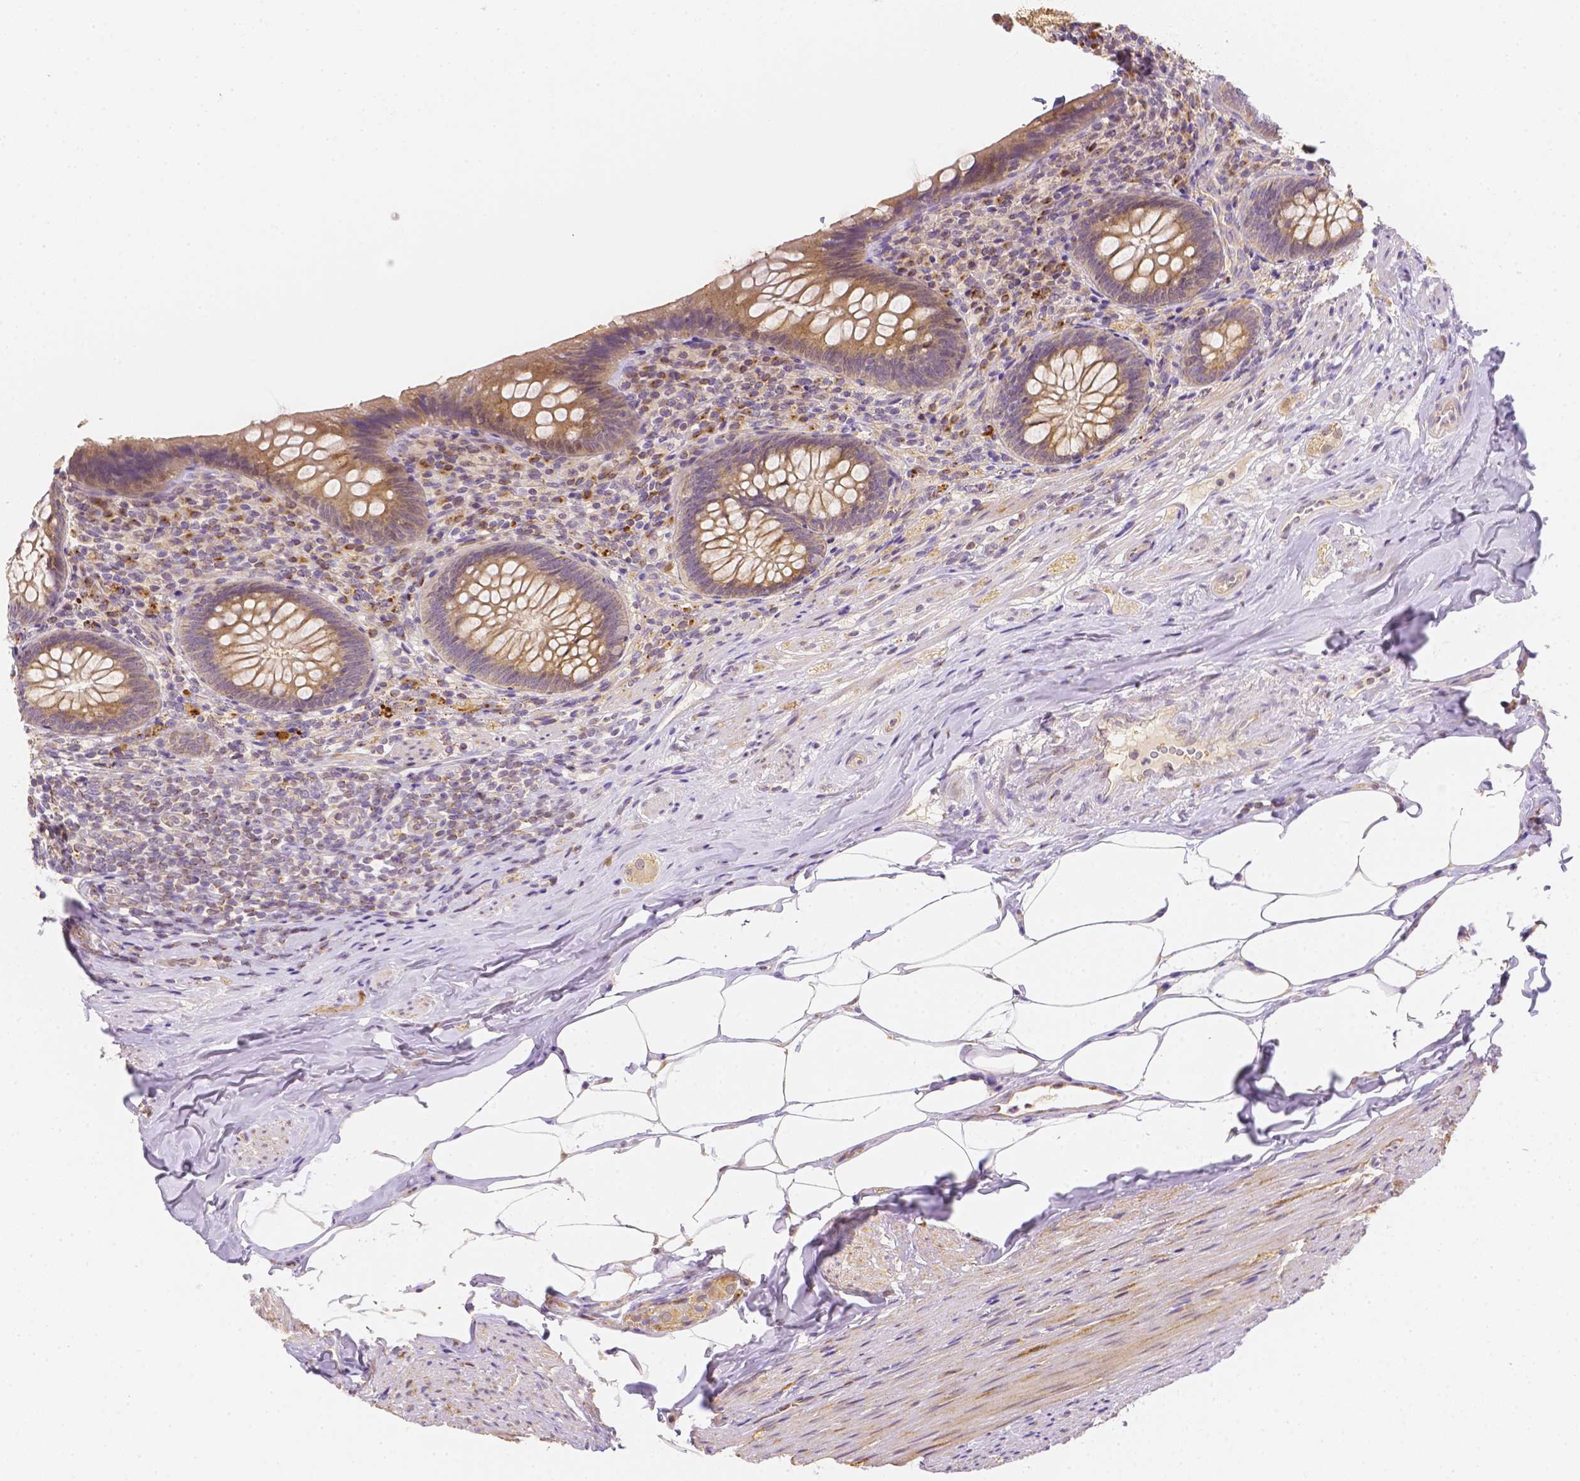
{"staining": {"intensity": "weak", "quantity": "25%-75%", "location": "cytoplasmic/membranous"}, "tissue": "appendix", "cell_type": "Glandular cells", "image_type": "normal", "snomed": [{"axis": "morphology", "description": "Normal tissue, NOS"}, {"axis": "topography", "description": "Appendix"}], "caption": "Weak cytoplasmic/membranous expression is seen in about 25%-75% of glandular cells in benign appendix.", "gene": "C10orf67", "patient": {"sex": "male", "age": 47}}